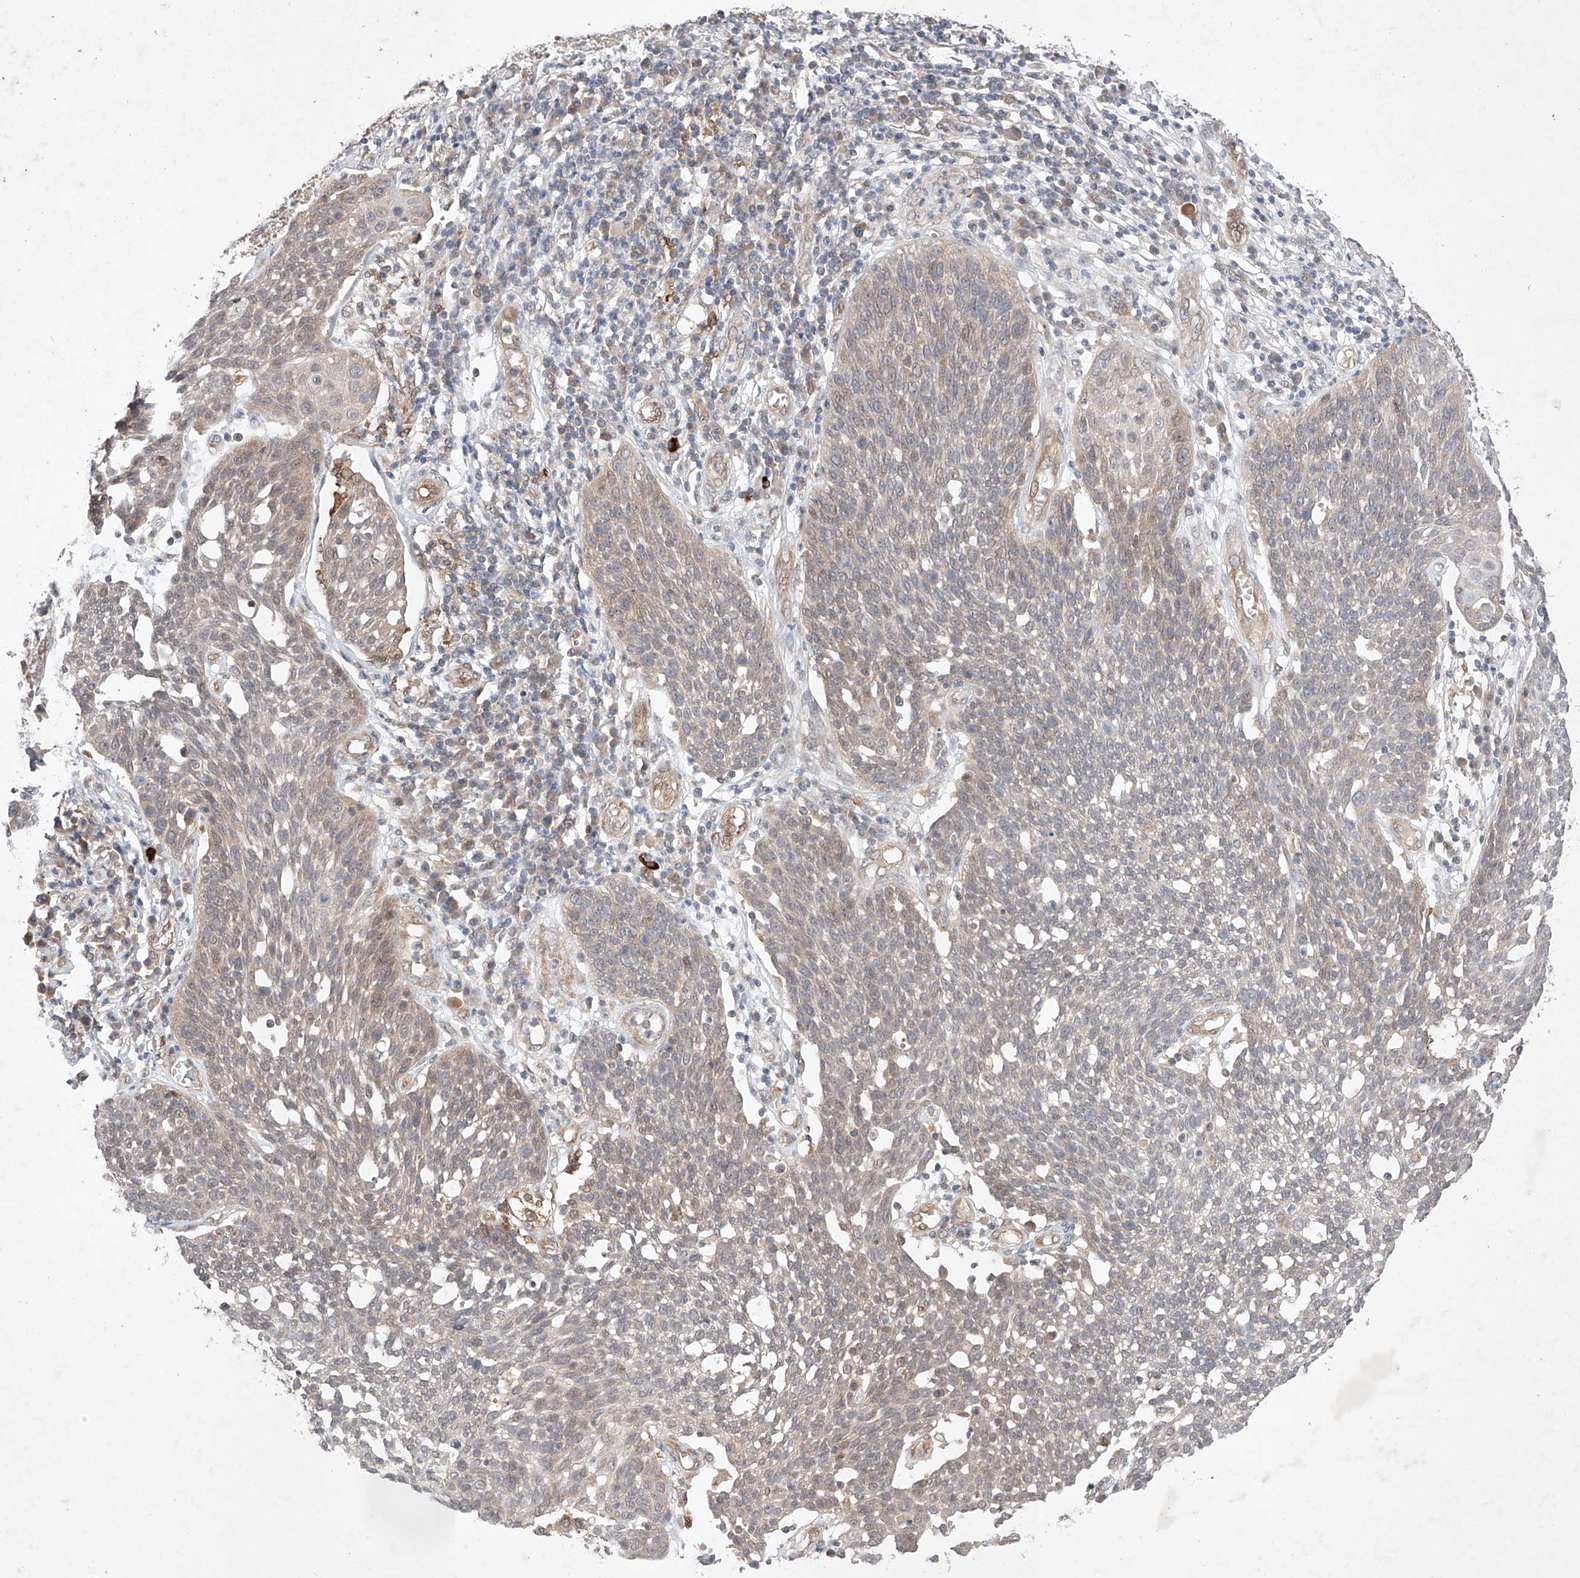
{"staining": {"intensity": "negative", "quantity": "none", "location": "none"}, "tissue": "cervical cancer", "cell_type": "Tumor cells", "image_type": "cancer", "snomed": [{"axis": "morphology", "description": "Squamous cell carcinoma, NOS"}, {"axis": "topography", "description": "Cervix"}], "caption": "Immunohistochemical staining of squamous cell carcinoma (cervical) reveals no significant staining in tumor cells.", "gene": "ZNF124", "patient": {"sex": "female", "age": 34}}